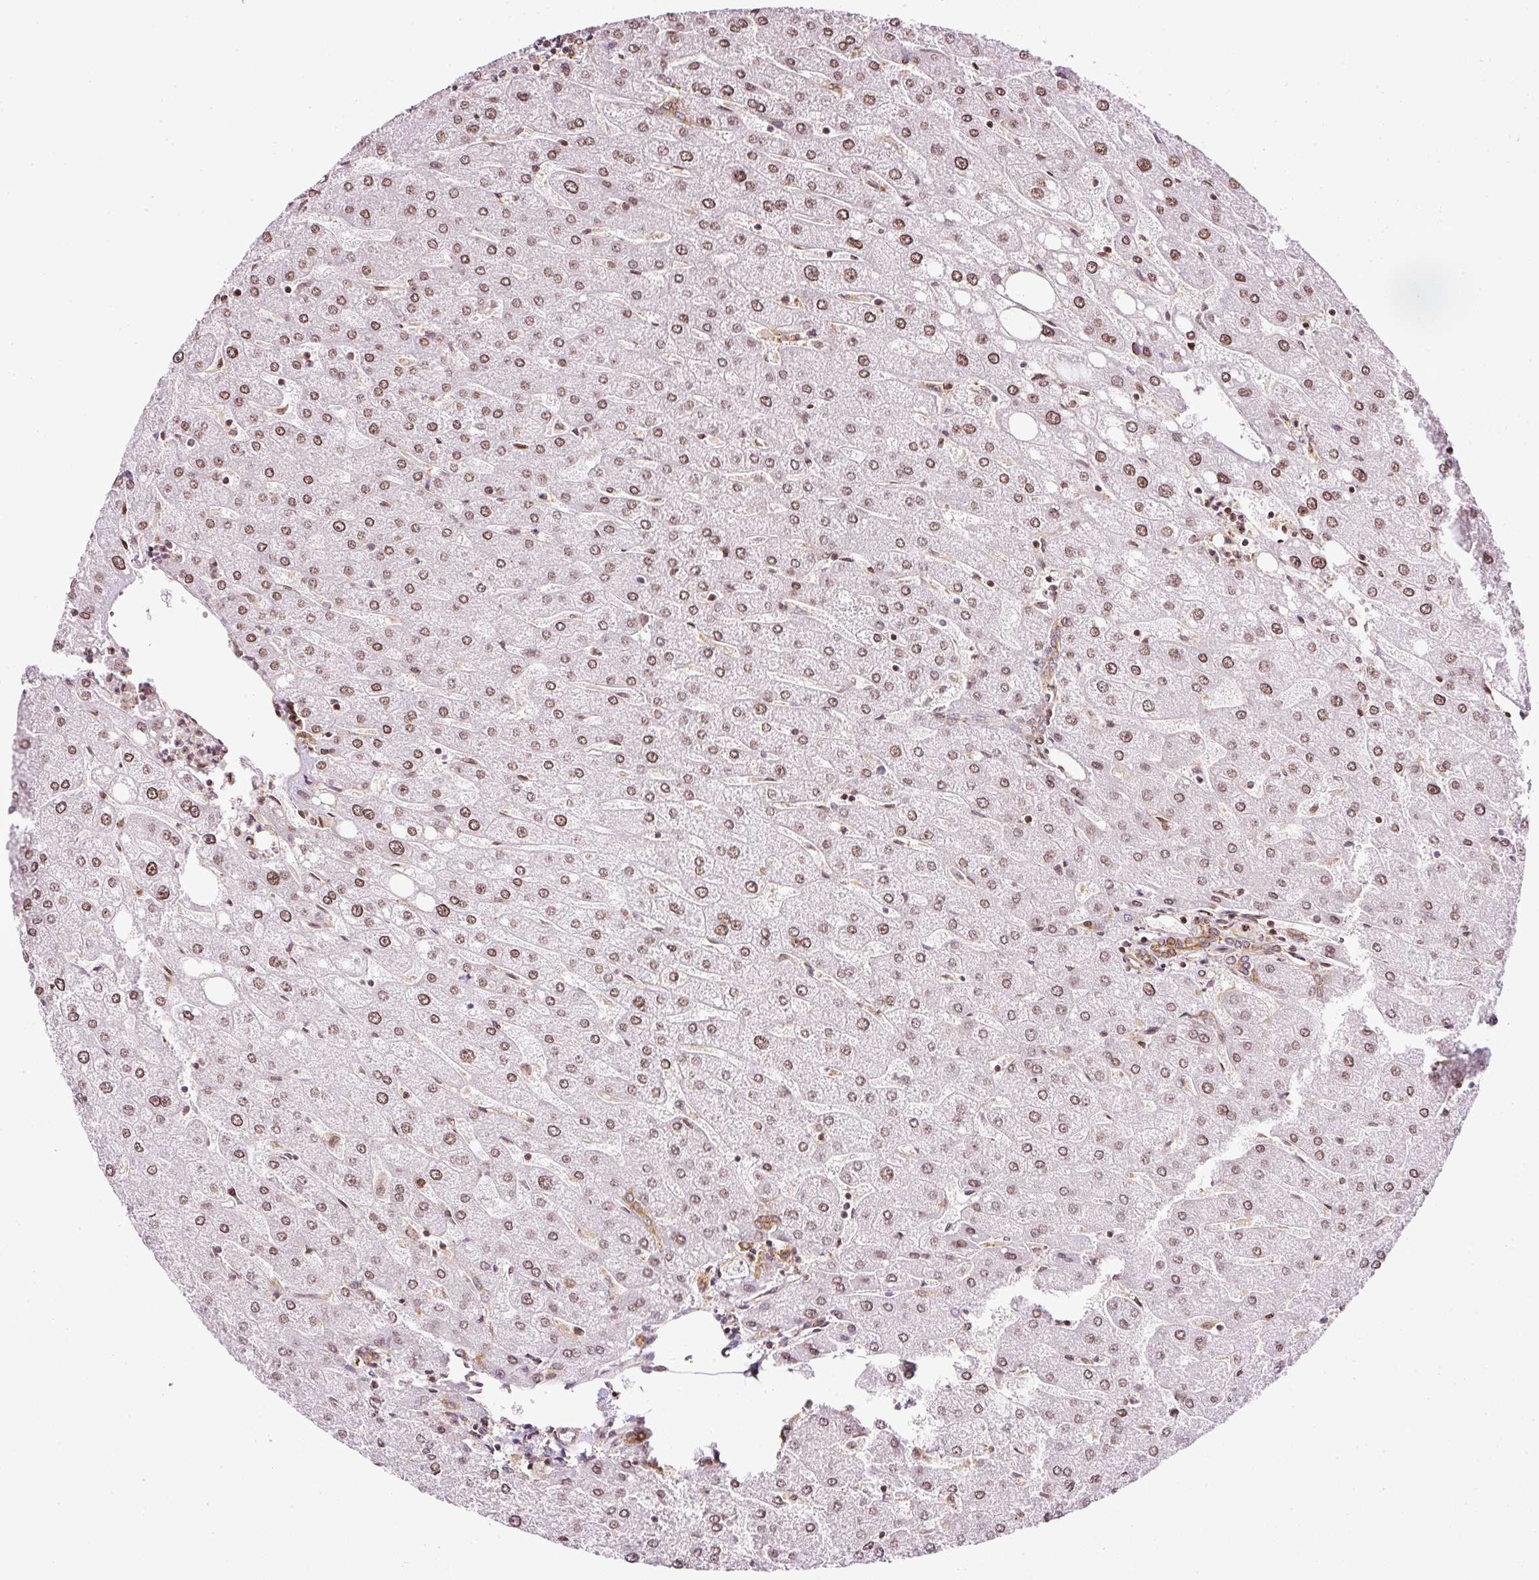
{"staining": {"intensity": "moderate", "quantity": "25%-75%", "location": "cytoplasmic/membranous,nuclear"}, "tissue": "liver", "cell_type": "Cholangiocytes", "image_type": "normal", "snomed": [{"axis": "morphology", "description": "Normal tissue, NOS"}, {"axis": "topography", "description": "Liver"}], "caption": "Immunohistochemical staining of benign liver shows moderate cytoplasmic/membranous,nuclear protein staining in approximately 25%-75% of cholangiocytes. The protein of interest is stained brown, and the nuclei are stained in blue (DAB IHC with brightfield microscopy, high magnification).", "gene": "SCNM1", "patient": {"sex": "male", "age": 67}}